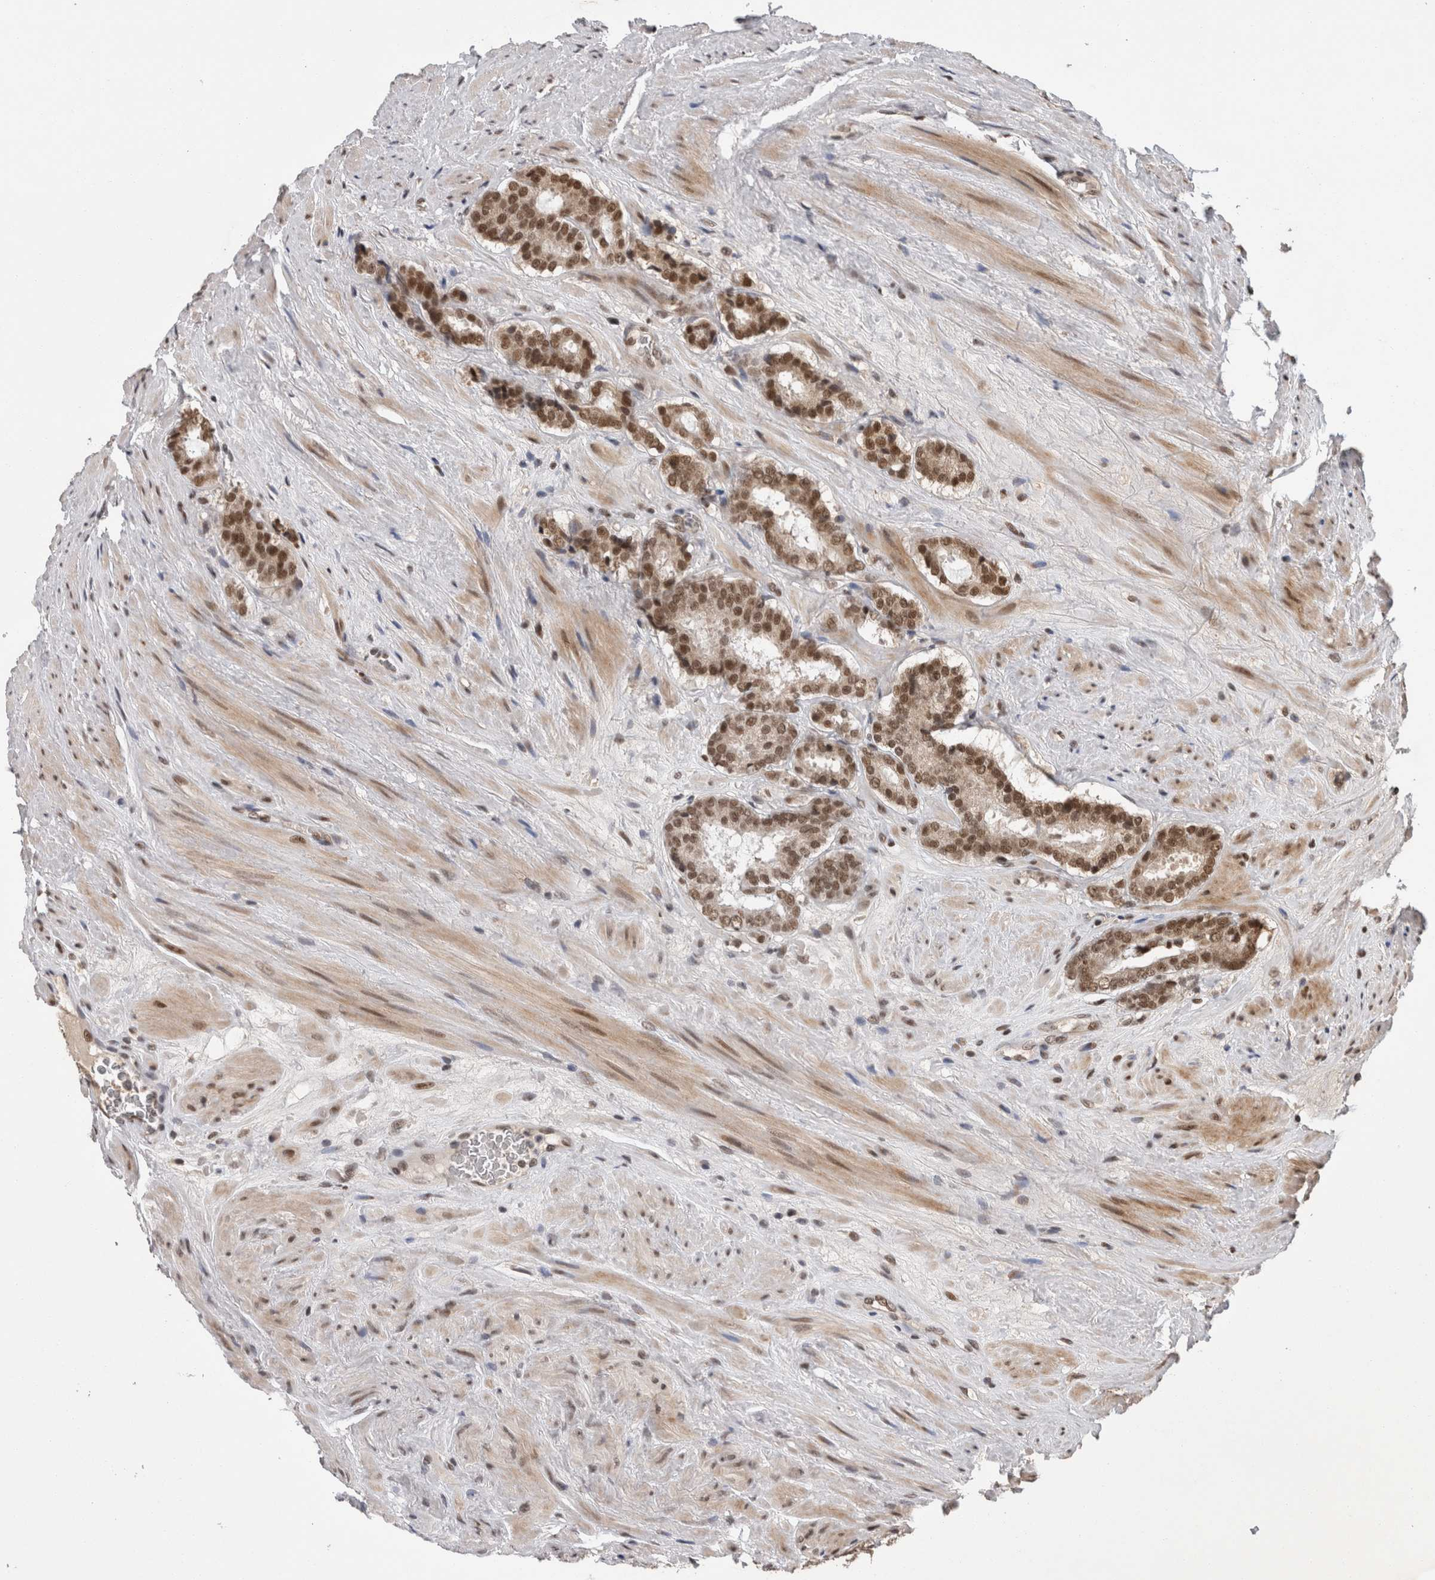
{"staining": {"intensity": "strong", "quantity": ">75%", "location": "nuclear"}, "tissue": "prostate cancer", "cell_type": "Tumor cells", "image_type": "cancer", "snomed": [{"axis": "morphology", "description": "Adenocarcinoma, Low grade"}, {"axis": "topography", "description": "Prostate"}], "caption": "Prostate cancer was stained to show a protein in brown. There is high levels of strong nuclear positivity in about >75% of tumor cells. (DAB (3,3'-diaminobenzidine) IHC, brown staining for protein, blue staining for nuclei).", "gene": "CPSF2", "patient": {"sex": "male", "age": 69}}